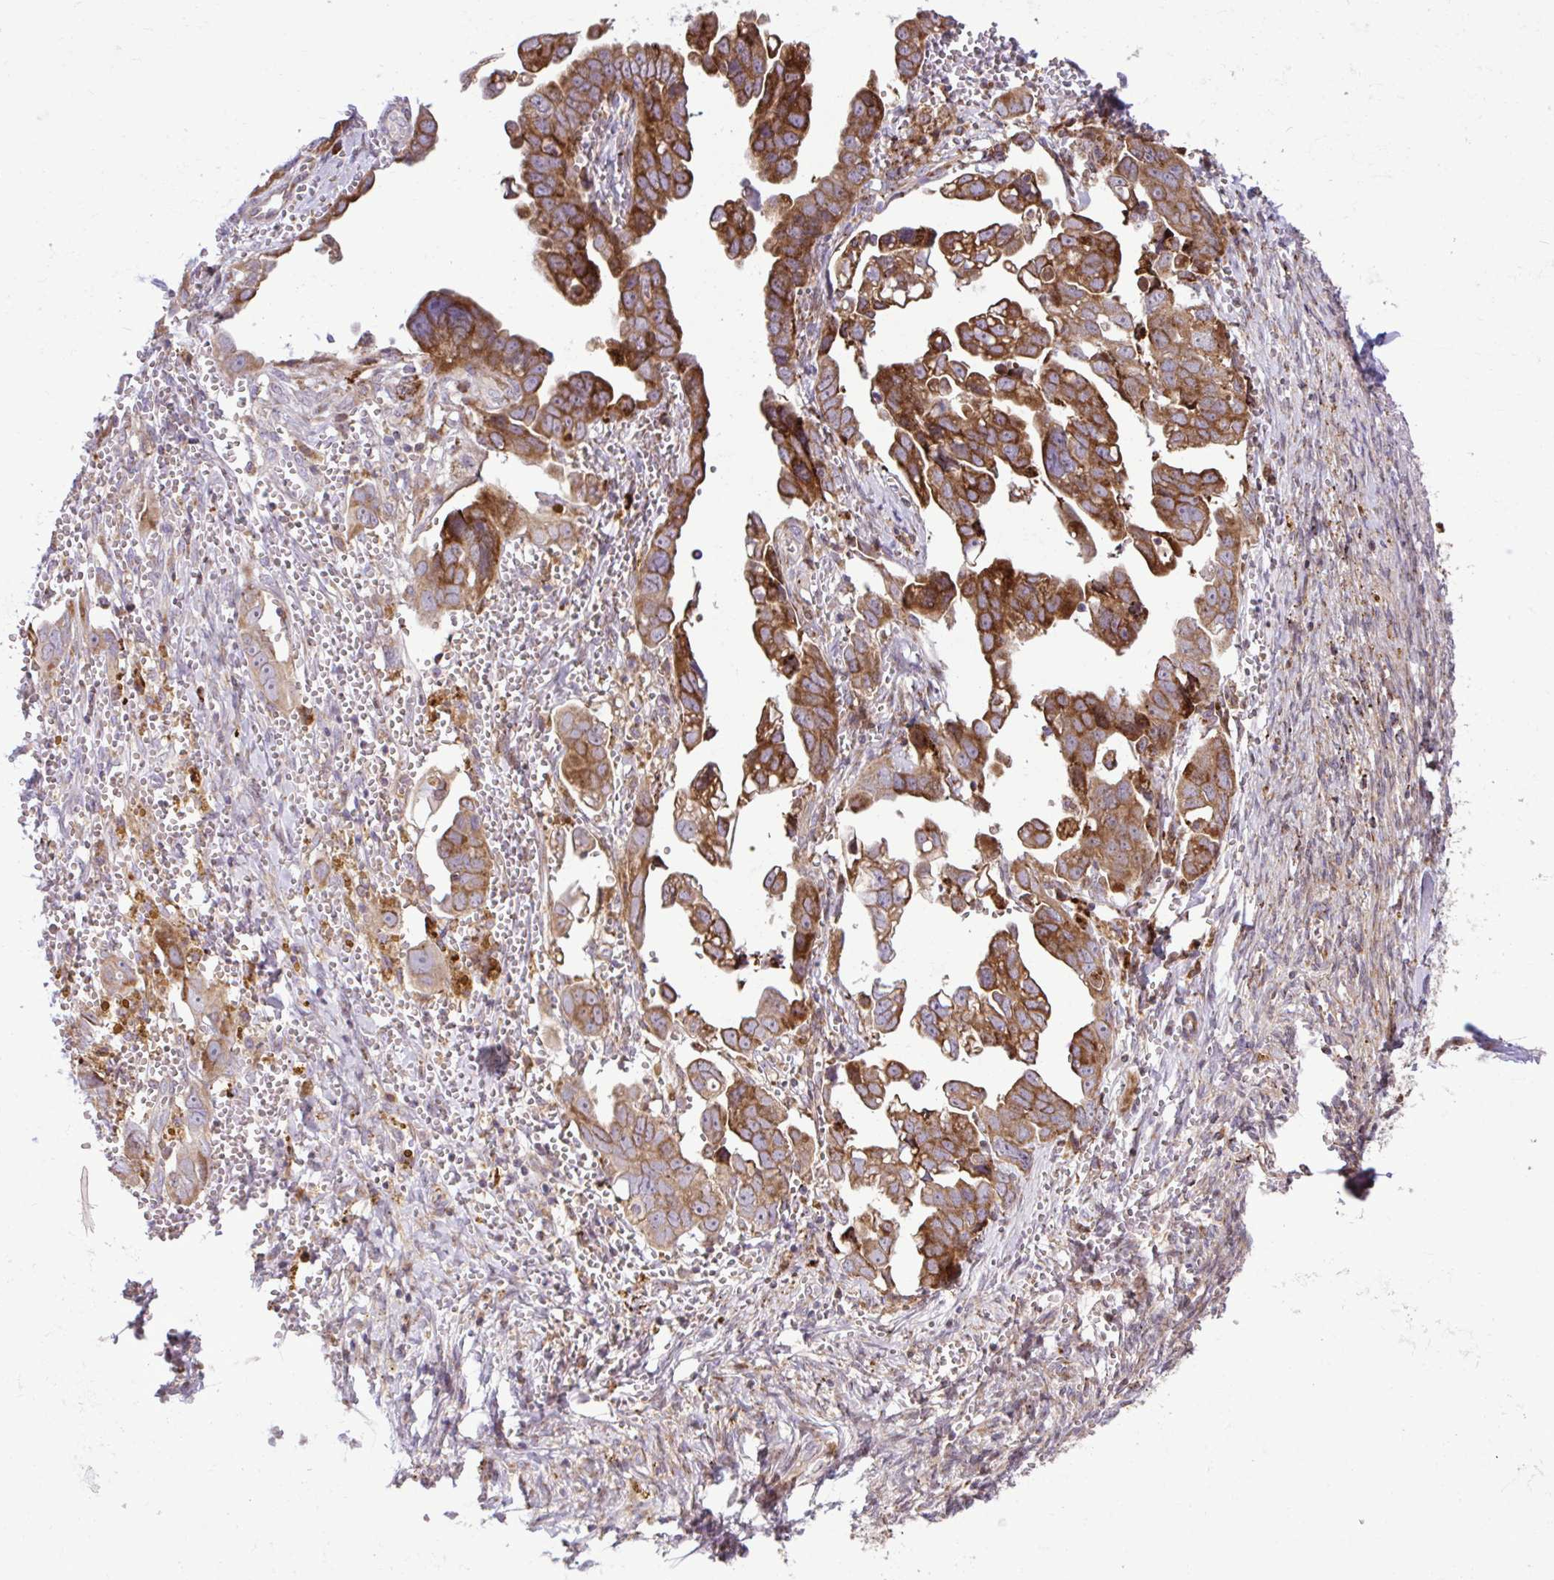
{"staining": {"intensity": "strong", "quantity": ">75%", "location": "cytoplasmic/membranous"}, "tissue": "ovarian cancer", "cell_type": "Tumor cells", "image_type": "cancer", "snomed": [{"axis": "morphology", "description": "Cystadenocarcinoma, serous, NOS"}, {"axis": "topography", "description": "Ovary"}], "caption": "Strong cytoplasmic/membranous positivity for a protein is identified in approximately >75% of tumor cells of ovarian cancer using IHC.", "gene": "LIMS1", "patient": {"sex": "female", "age": 59}}